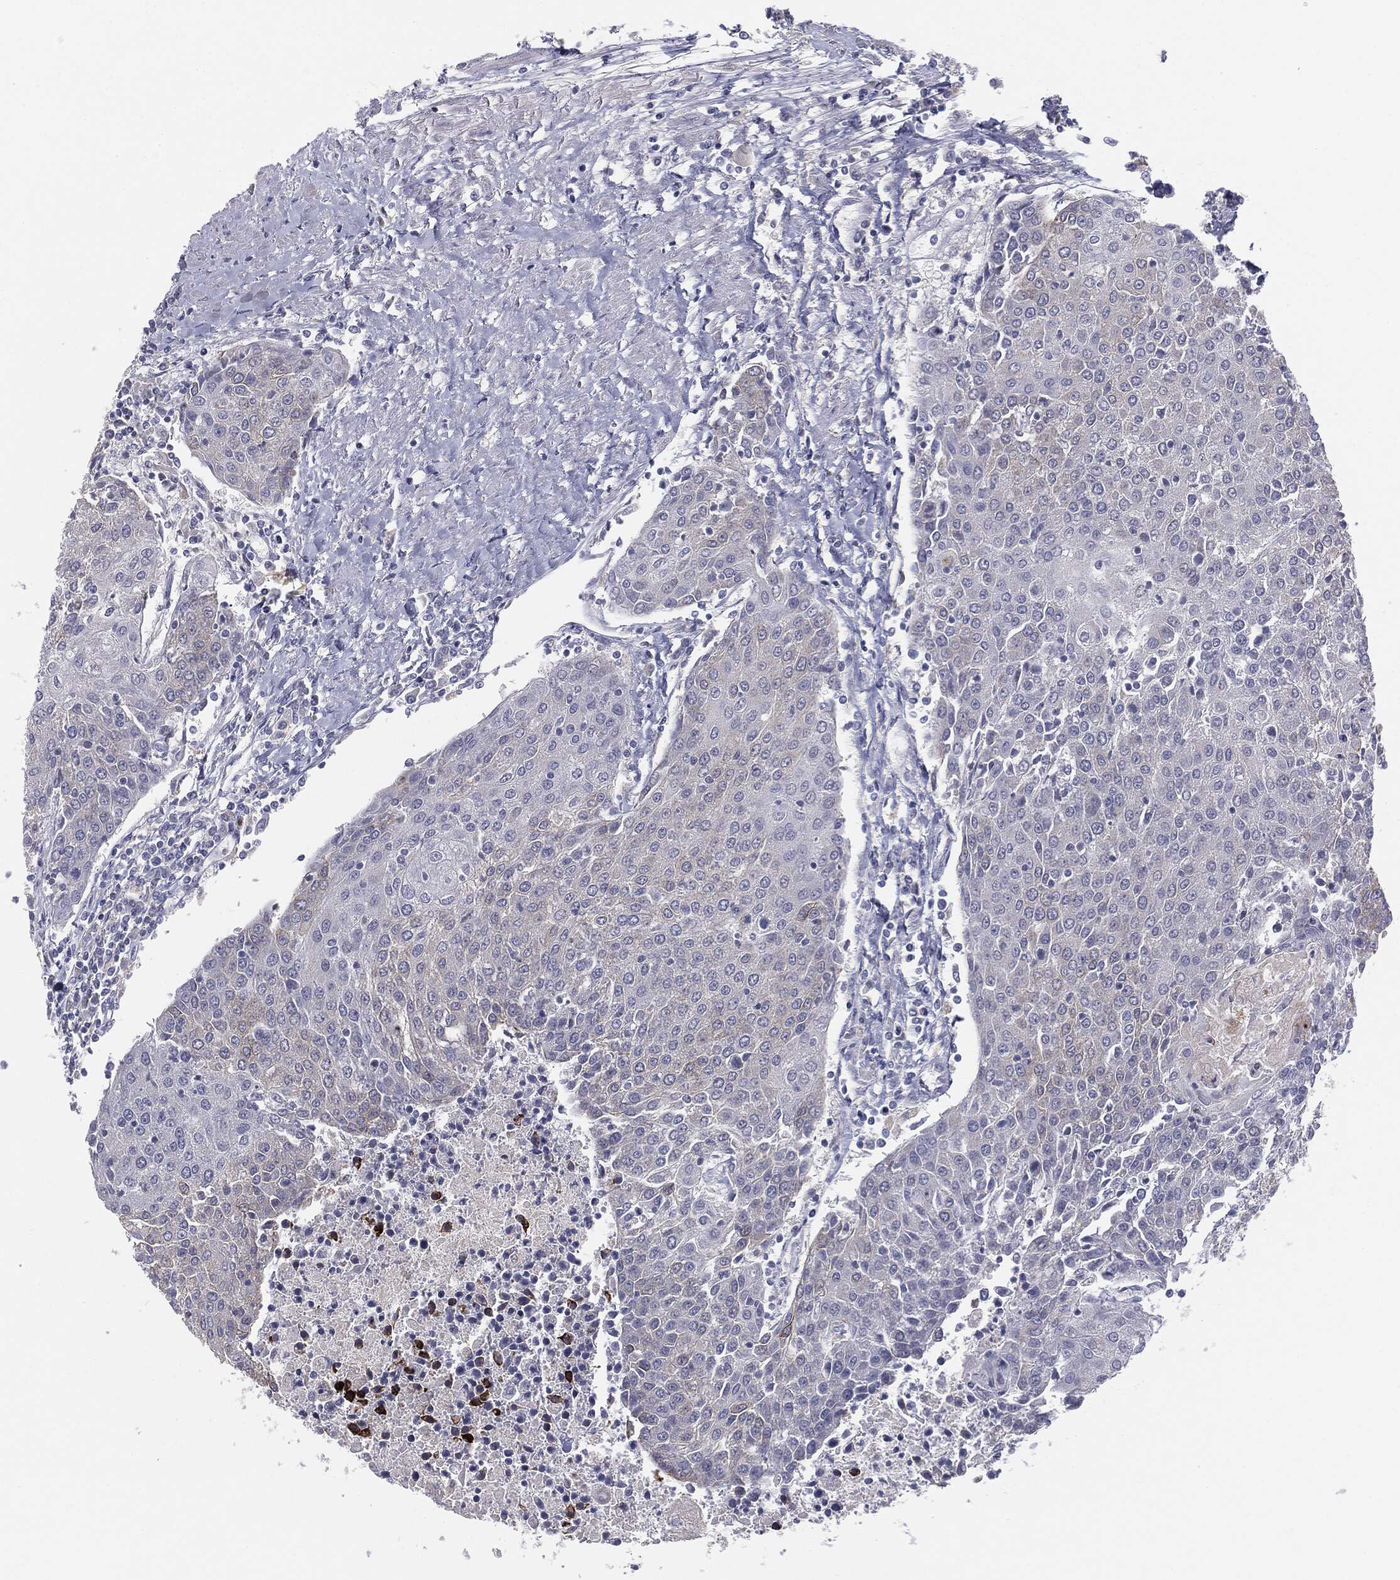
{"staining": {"intensity": "negative", "quantity": "none", "location": "none"}, "tissue": "urothelial cancer", "cell_type": "Tumor cells", "image_type": "cancer", "snomed": [{"axis": "morphology", "description": "Urothelial carcinoma, High grade"}, {"axis": "topography", "description": "Urinary bladder"}], "caption": "Immunohistochemistry (IHC) of urothelial cancer exhibits no positivity in tumor cells.", "gene": "MUC1", "patient": {"sex": "female", "age": 85}}